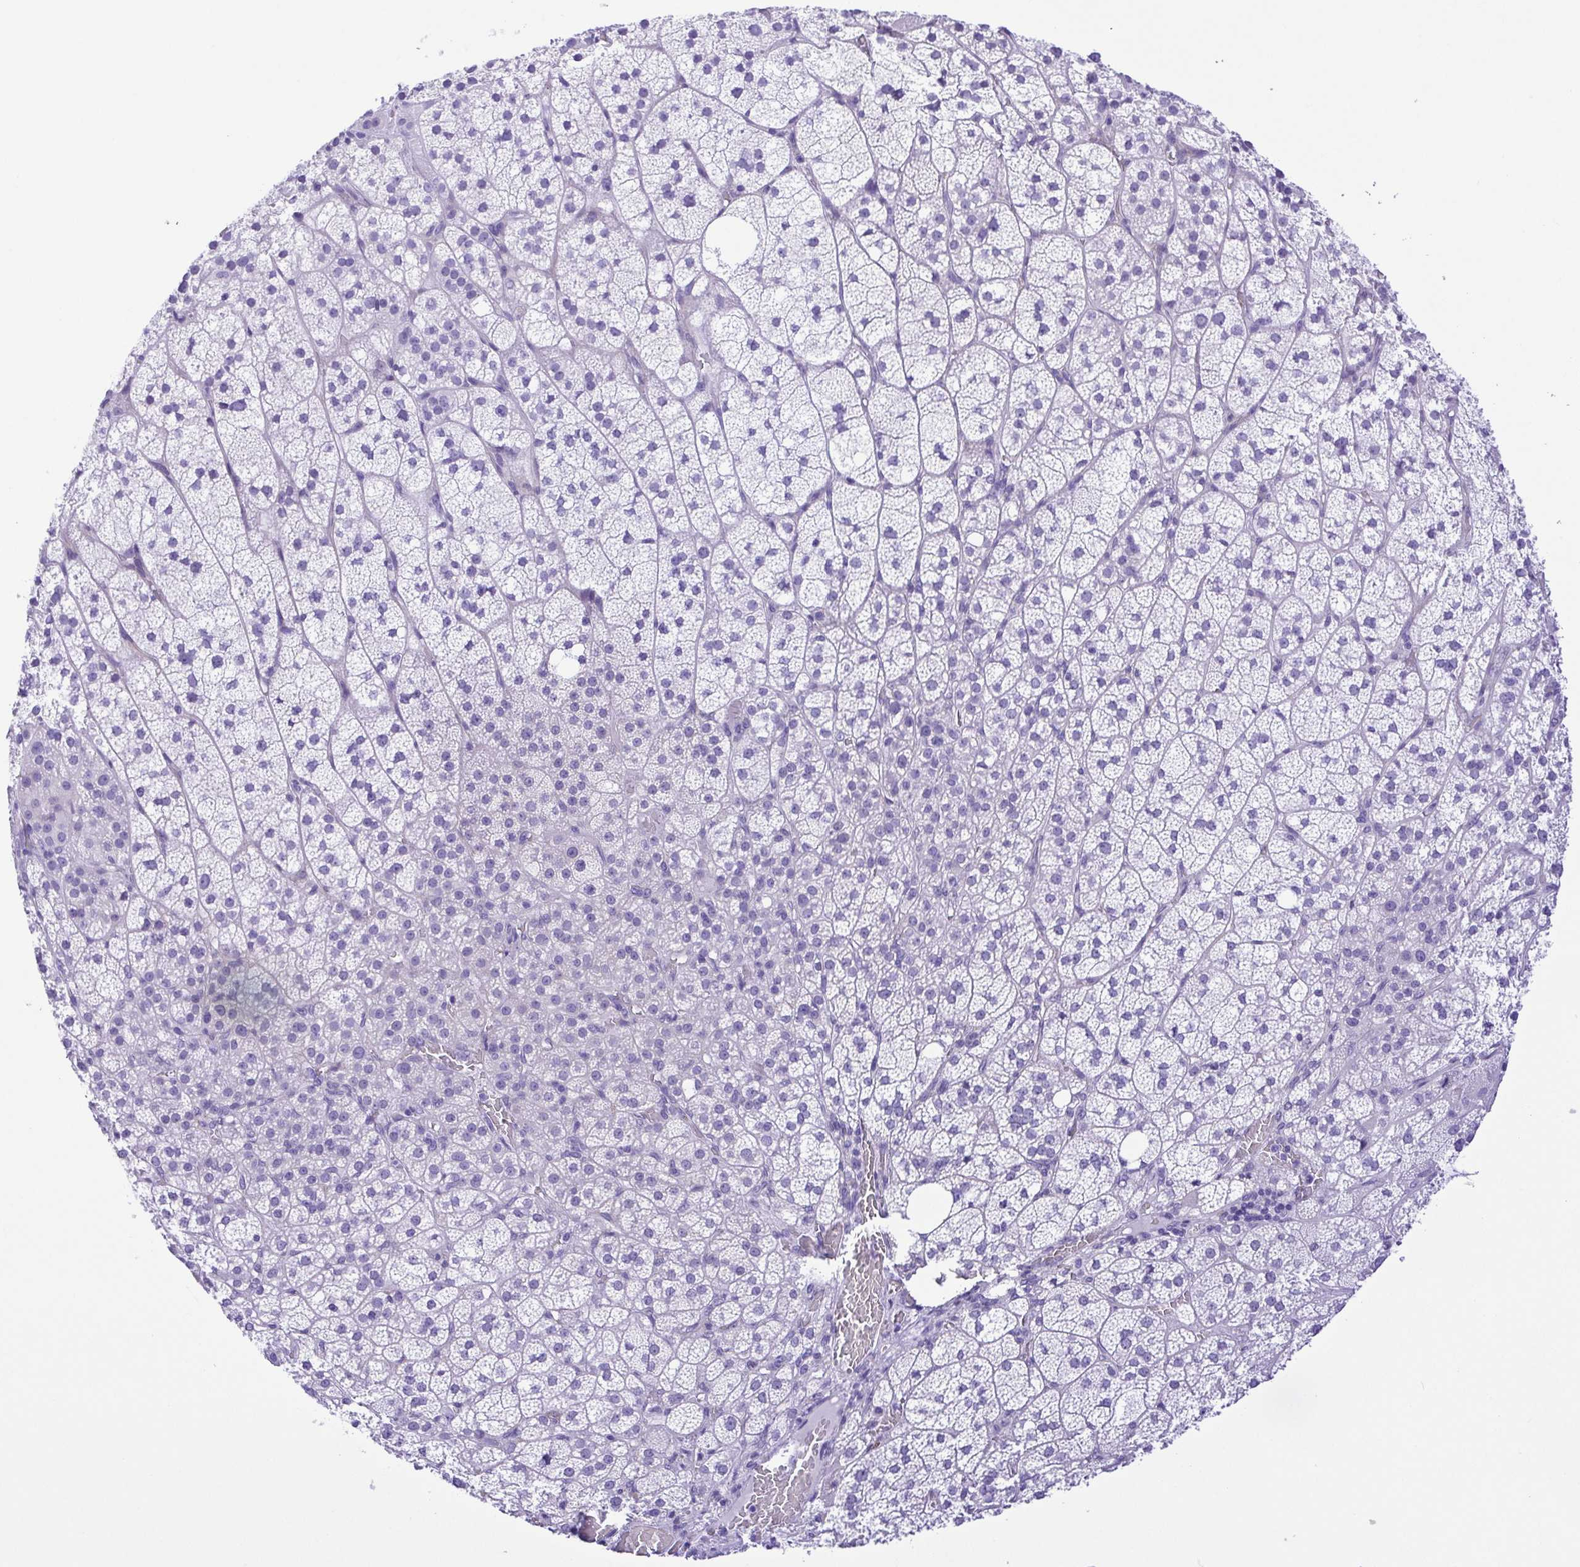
{"staining": {"intensity": "negative", "quantity": "none", "location": "none"}, "tissue": "adrenal gland", "cell_type": "Glandular cells", "image_type": "normal", "snomed": [{"axis": "morphology", "description": "Normal tissue, NOS"}, {"axis": "topography", "description": "Adrenal gland"}], "caption": "Immunohistochemistry micrograph of benign human adrenal gland stained for a protein (brown), which shows no staining in glandular cells.", "gene": "PAK3", "patient": {"sex": "female", "age": 60}}